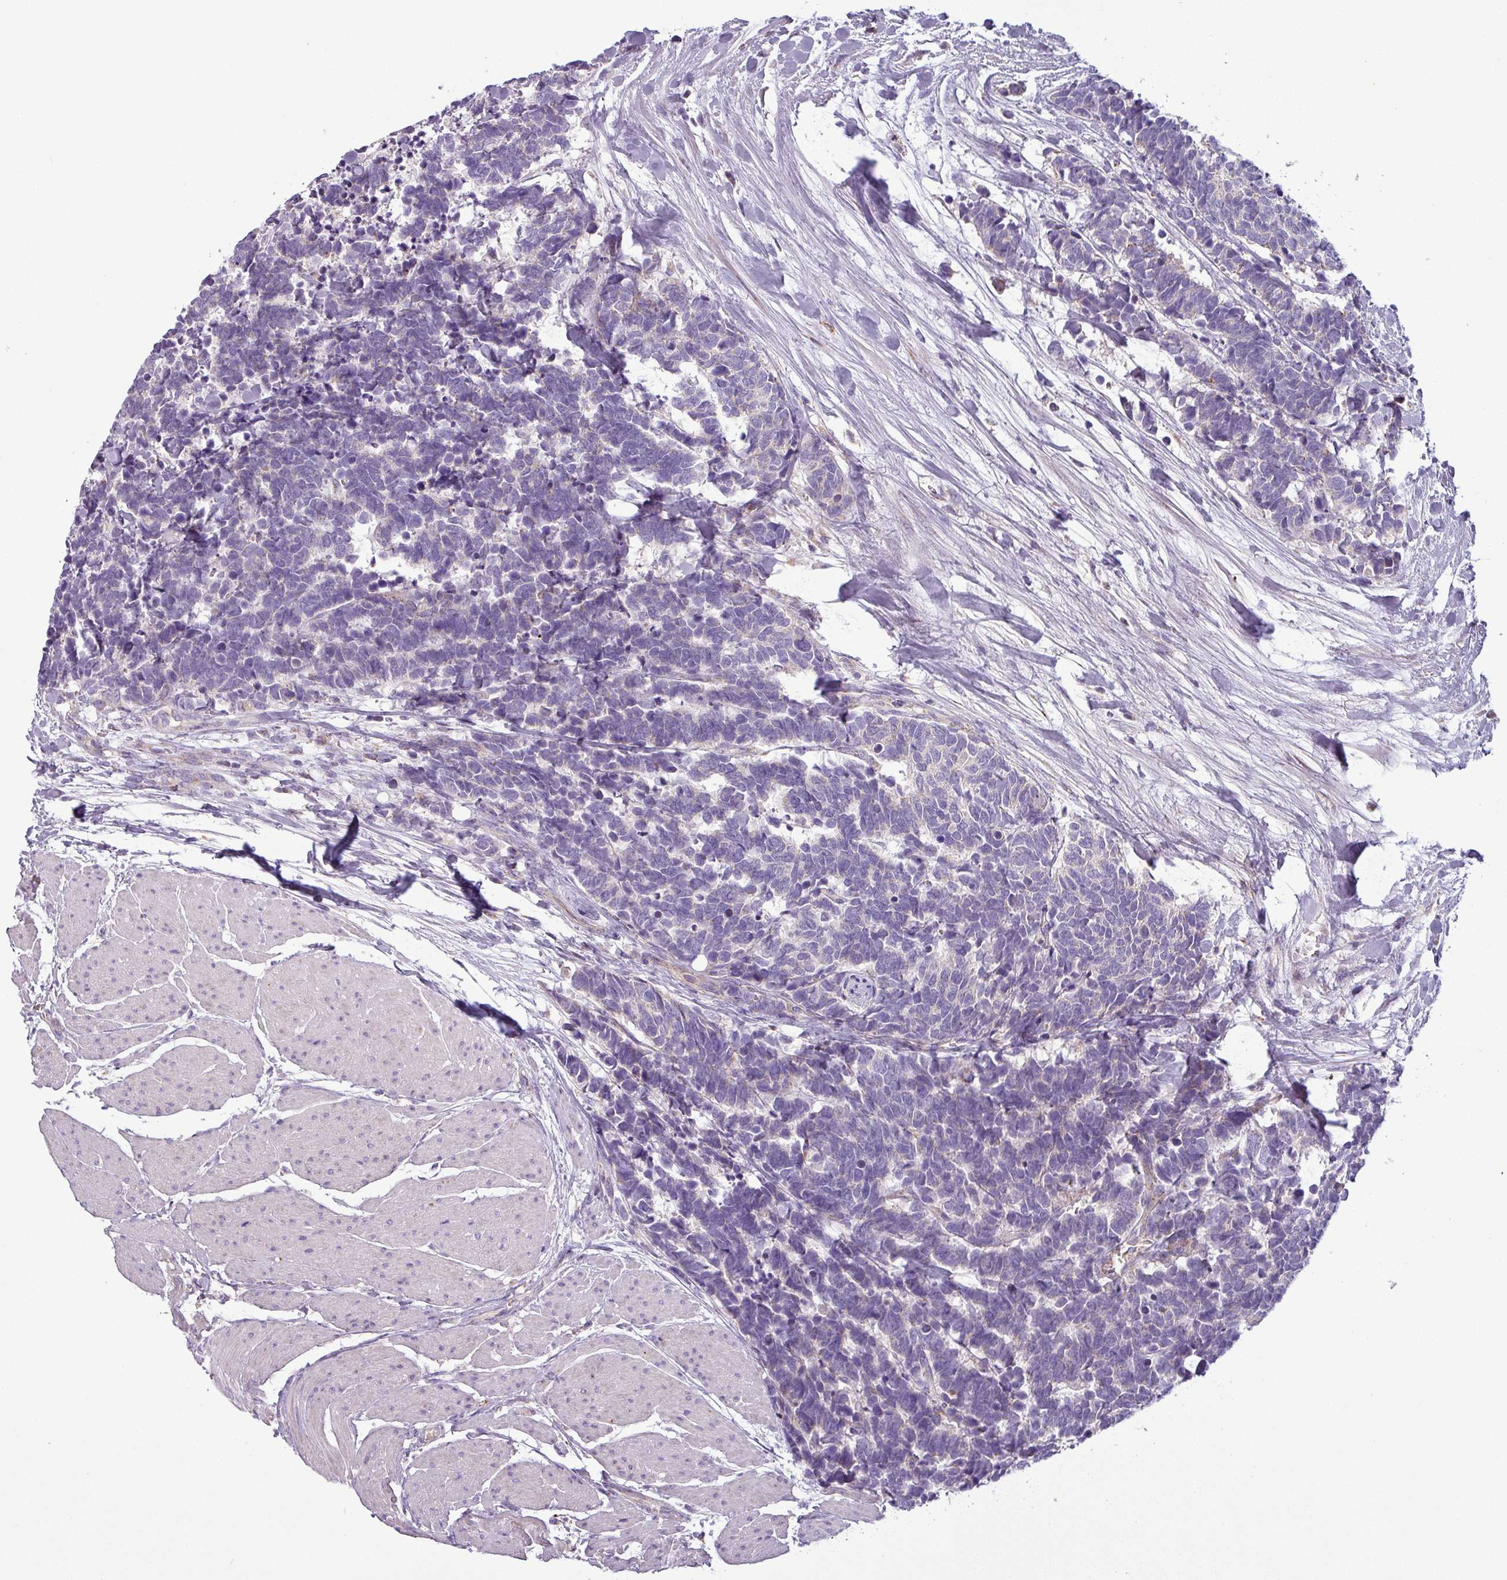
{"staining": {"intensity": "negative", "quantity": "none", "location": "none"}, "tissue": "carcinoid", "cell_type": "Tumor cells", "image_type": "cancer", "snomed": [{"axis": "morphology", "description": "Carcinoma, NOS"}, {"axis": "morphology", "description": "Carcinoid, malignant, NOS"}, {"axis": "topography", "description": "Urinary bladder"}], "caption": "The histopathology image exhibits no significant positivity in tumor cells of carcinoid. The staining was performed using DAB to visualize the protein expression in brown, while the nuclei were stained in blue with hematoxylin (Magnification: 20x).", "gene": "PNMA6A", "patient": {"sex": "male", "age": 57}}